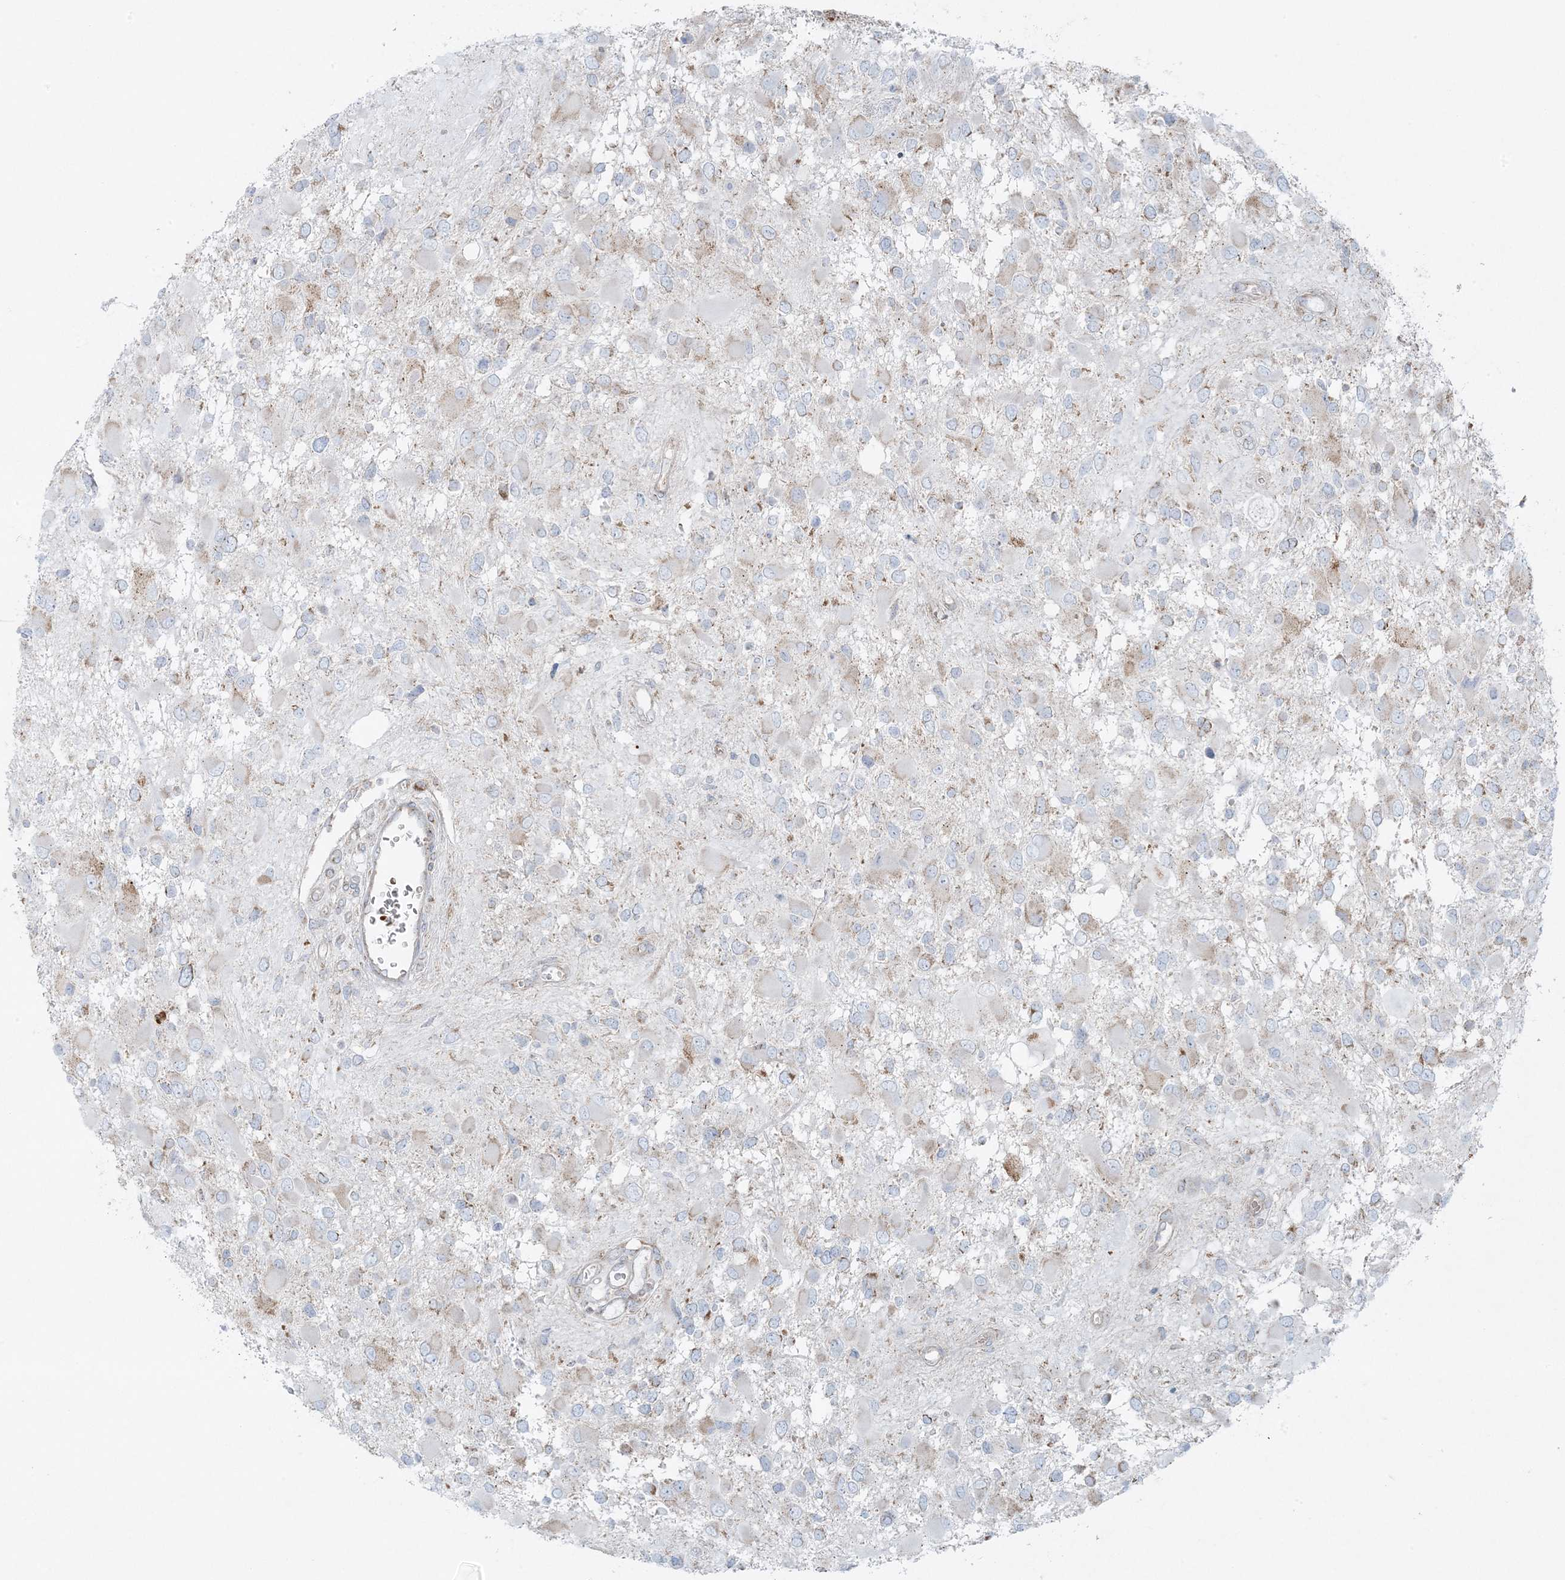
{"staining": {"intensity": "negative", "quantity": "none", "location": "none"}, "tissue": "glioma", "cell_type": "Tumor cells", "image_type": "cancer", "snomed": [{"axis": "morphology", "description": "Glioma, malignant, High grade"}, {"axis": "topography", "description": "Brain"}], "caption": "IHC micrograph of human high-grade glioma (malignant) stained for a protein (brown), which displays no staining in tumor cells.", "gene": "PIK3R4", "patient": {"sex": "male", "age": 53}}